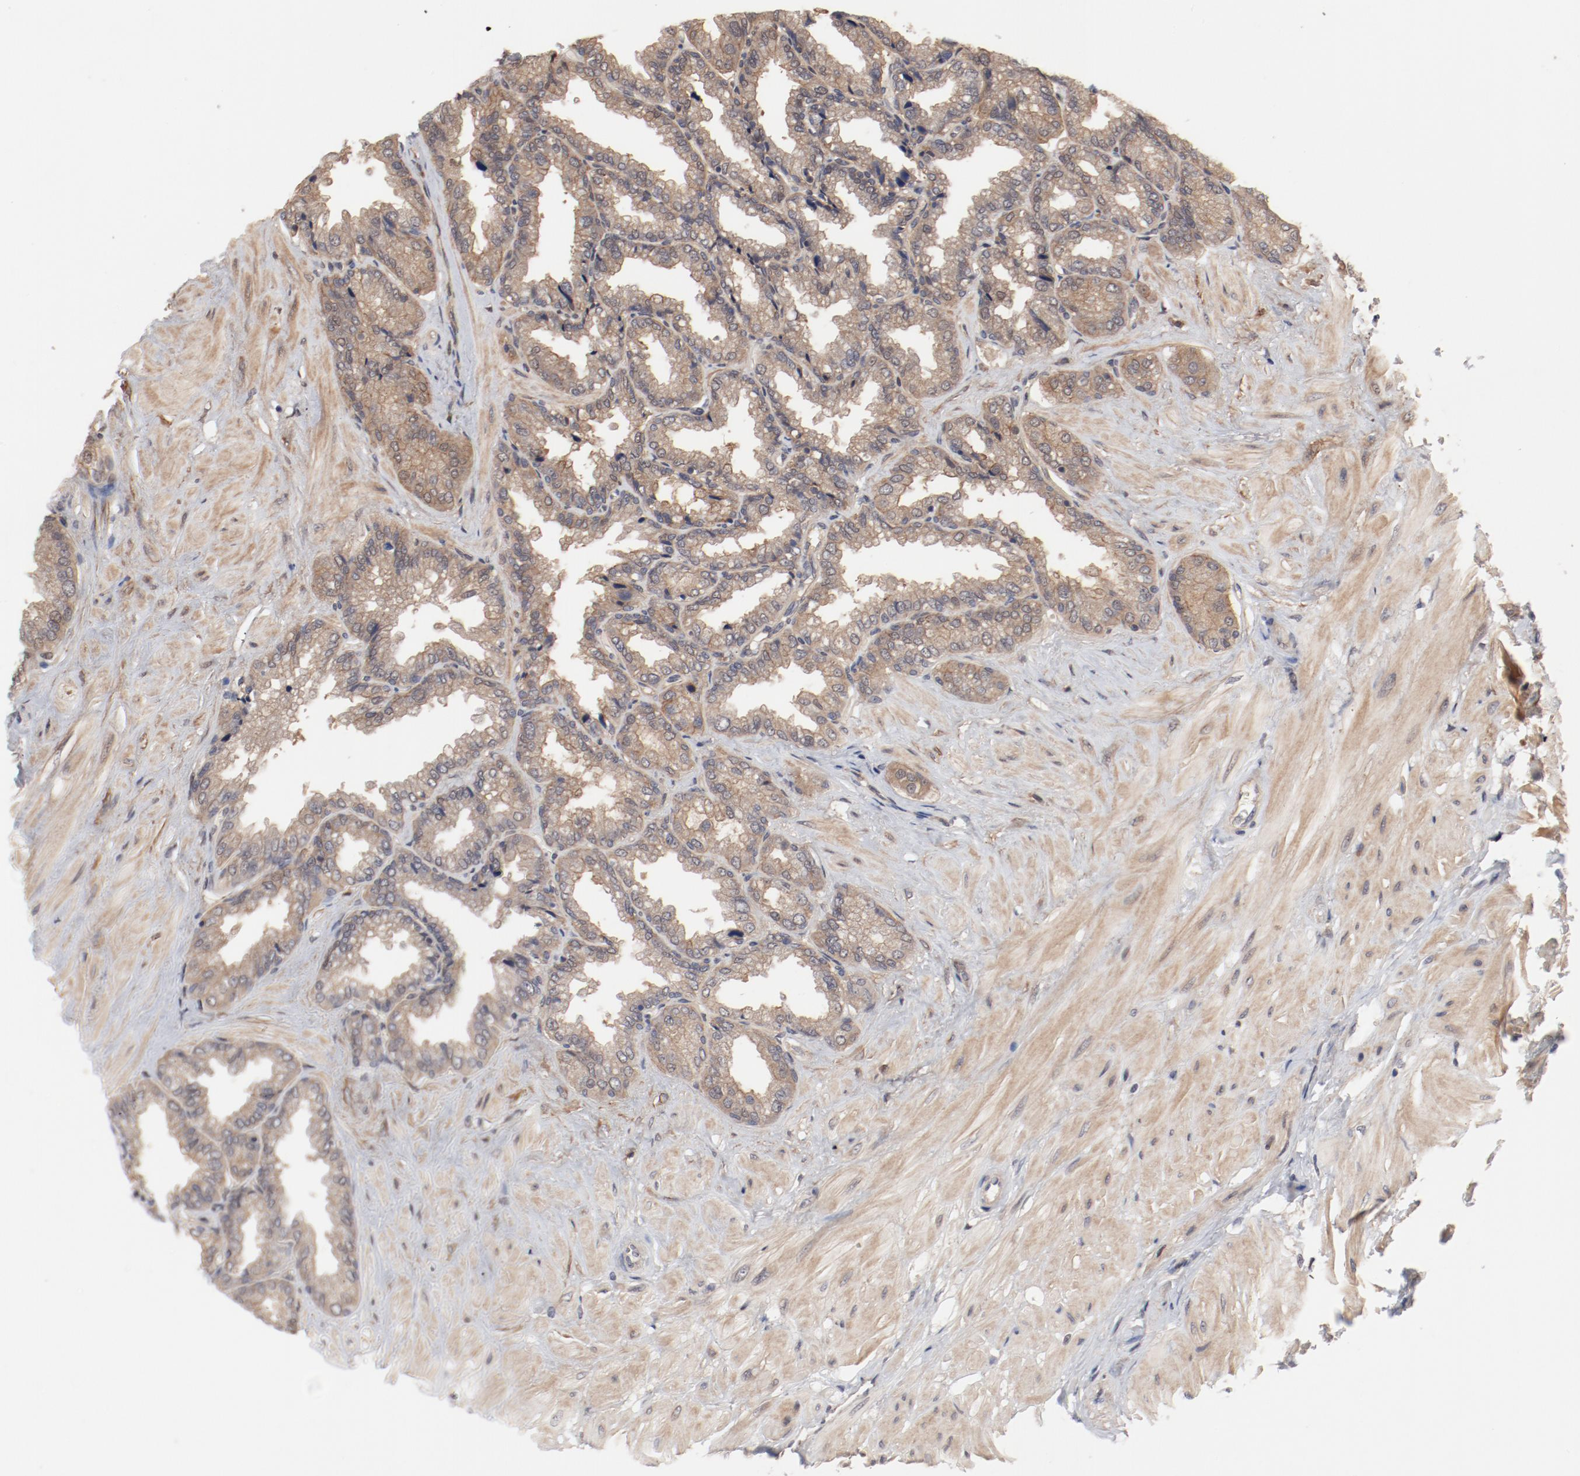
{"staining": {"intensity": "weak", "quantity": ">75%", "location": "cytoplasmic/membranous"}, "tissue": "seminal vesicle", "cell_type": "Glandular cells", "image_type": "normal", "snomed": [{"axis": "morphology", "description": "Normal tissue, NOS"}, {"axis": "topography", "description": "Seminal veicle"}], "caption": "This is an image of IHC staining of unremarkable seminal vesicle, which shows weak staining in the cytoplasmic/membranous of glandular cells.", "gene": "PITPNM2", "patient": {"sex": "male", "age": 46}}